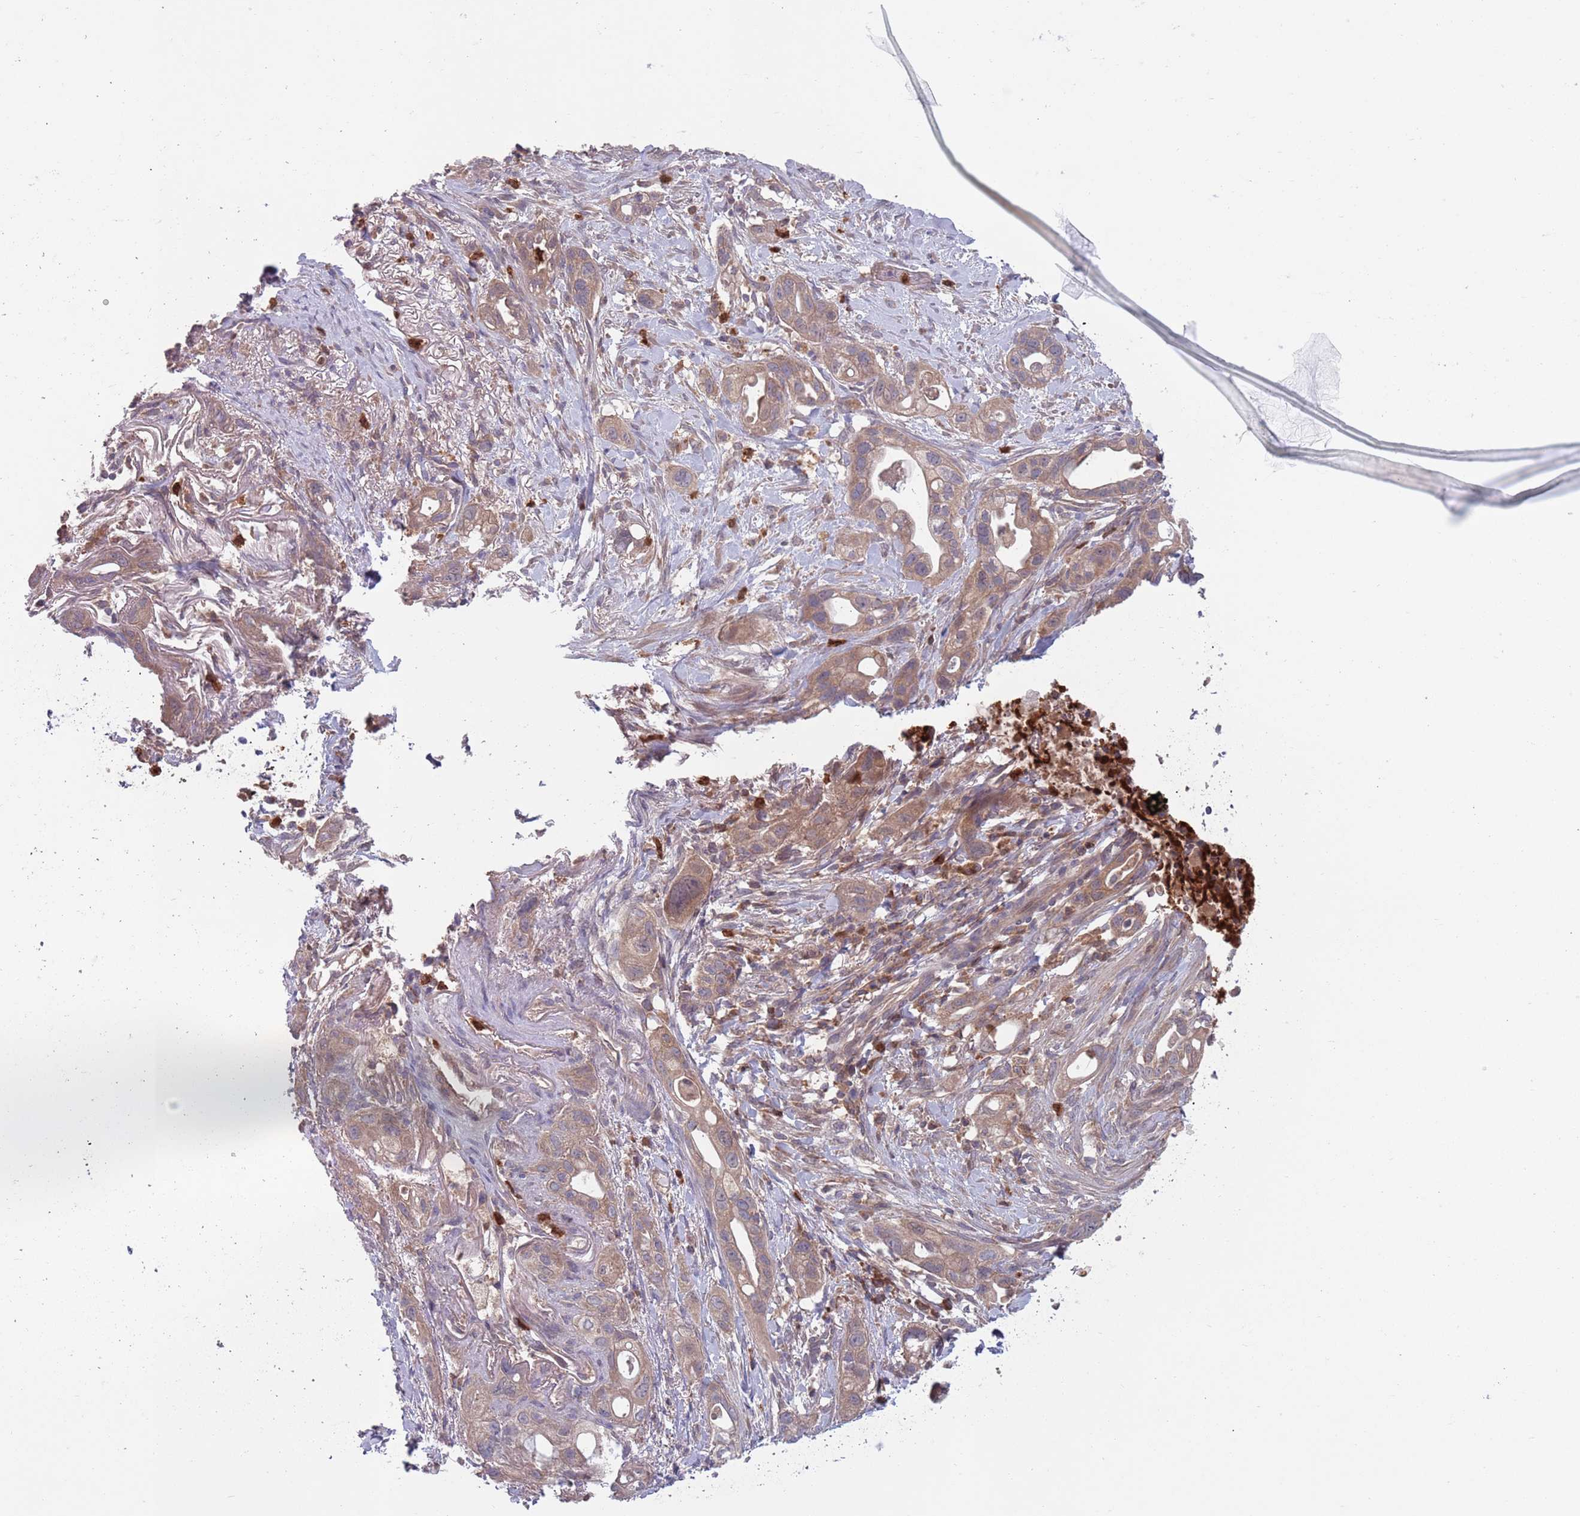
{"staining": {"intensity": "weak", "quantity": ">75%", "location": "cytoplasmic/membranous"}, "tissue": "pancreatic cancer", "cell_type": "Tumor cells", "image_type": "cancer", "snomed": [{"axis": "morphology", "description": "Adenocarcinoma, NOS"}, {"axis": "topography", "description": "Pancreas"}], "caption": "An immunohistochemistry (IHC) photomicrograph of neoplastic tissue is shown. Protein staining in brown shows weak cytoplasmic/membranous positivity in pancreatic cancer (adenocarcinoma) within tumor cells. Ihc stains the protein in brown and the nuclei are stained blue.", "gene": "TYW1", "patient": {"sex": "male", "age": 44}}